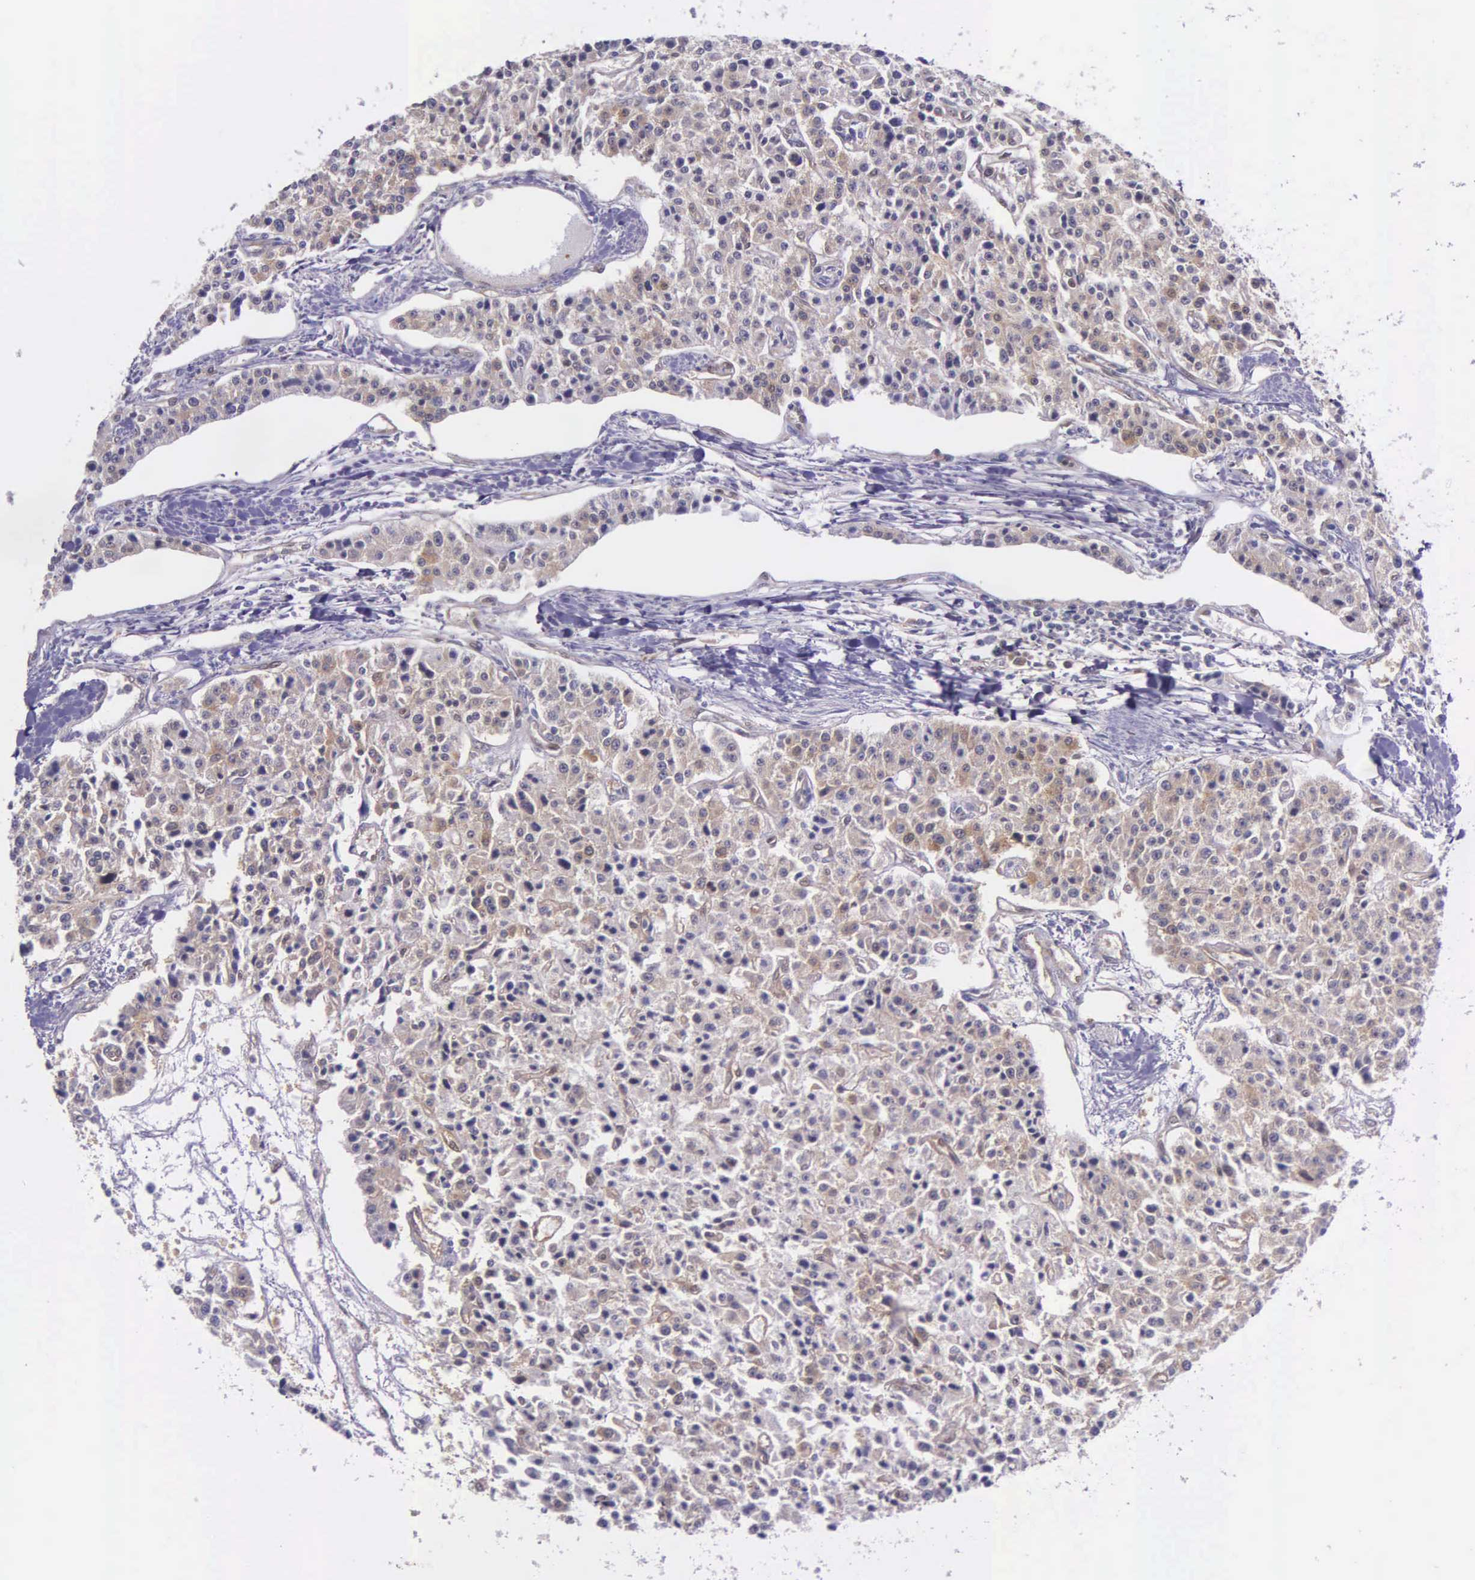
{"staining": {"intensity": "weak", "quantity": ">75%", "location": "cytoplasmic/membranous"}, "tissue": "carcinoid", "cell_type": "Tumor cells", "image_type": "cancer", "snomed": [{"axis": "morphology", "description": "Carcinoid, malignant, NOS"}, {"axis": "topography", "description": "Stomach"}], "caption": "IHC (DAB (3,3'-diaminobenzidine)) staining of malignant carcinoid demonstrates weak cytoplasmic/membranous protein positivity in about >75% of tumor cells.", "gene": "GMPR2", "patient": {"sex": "female", "age": 76}}